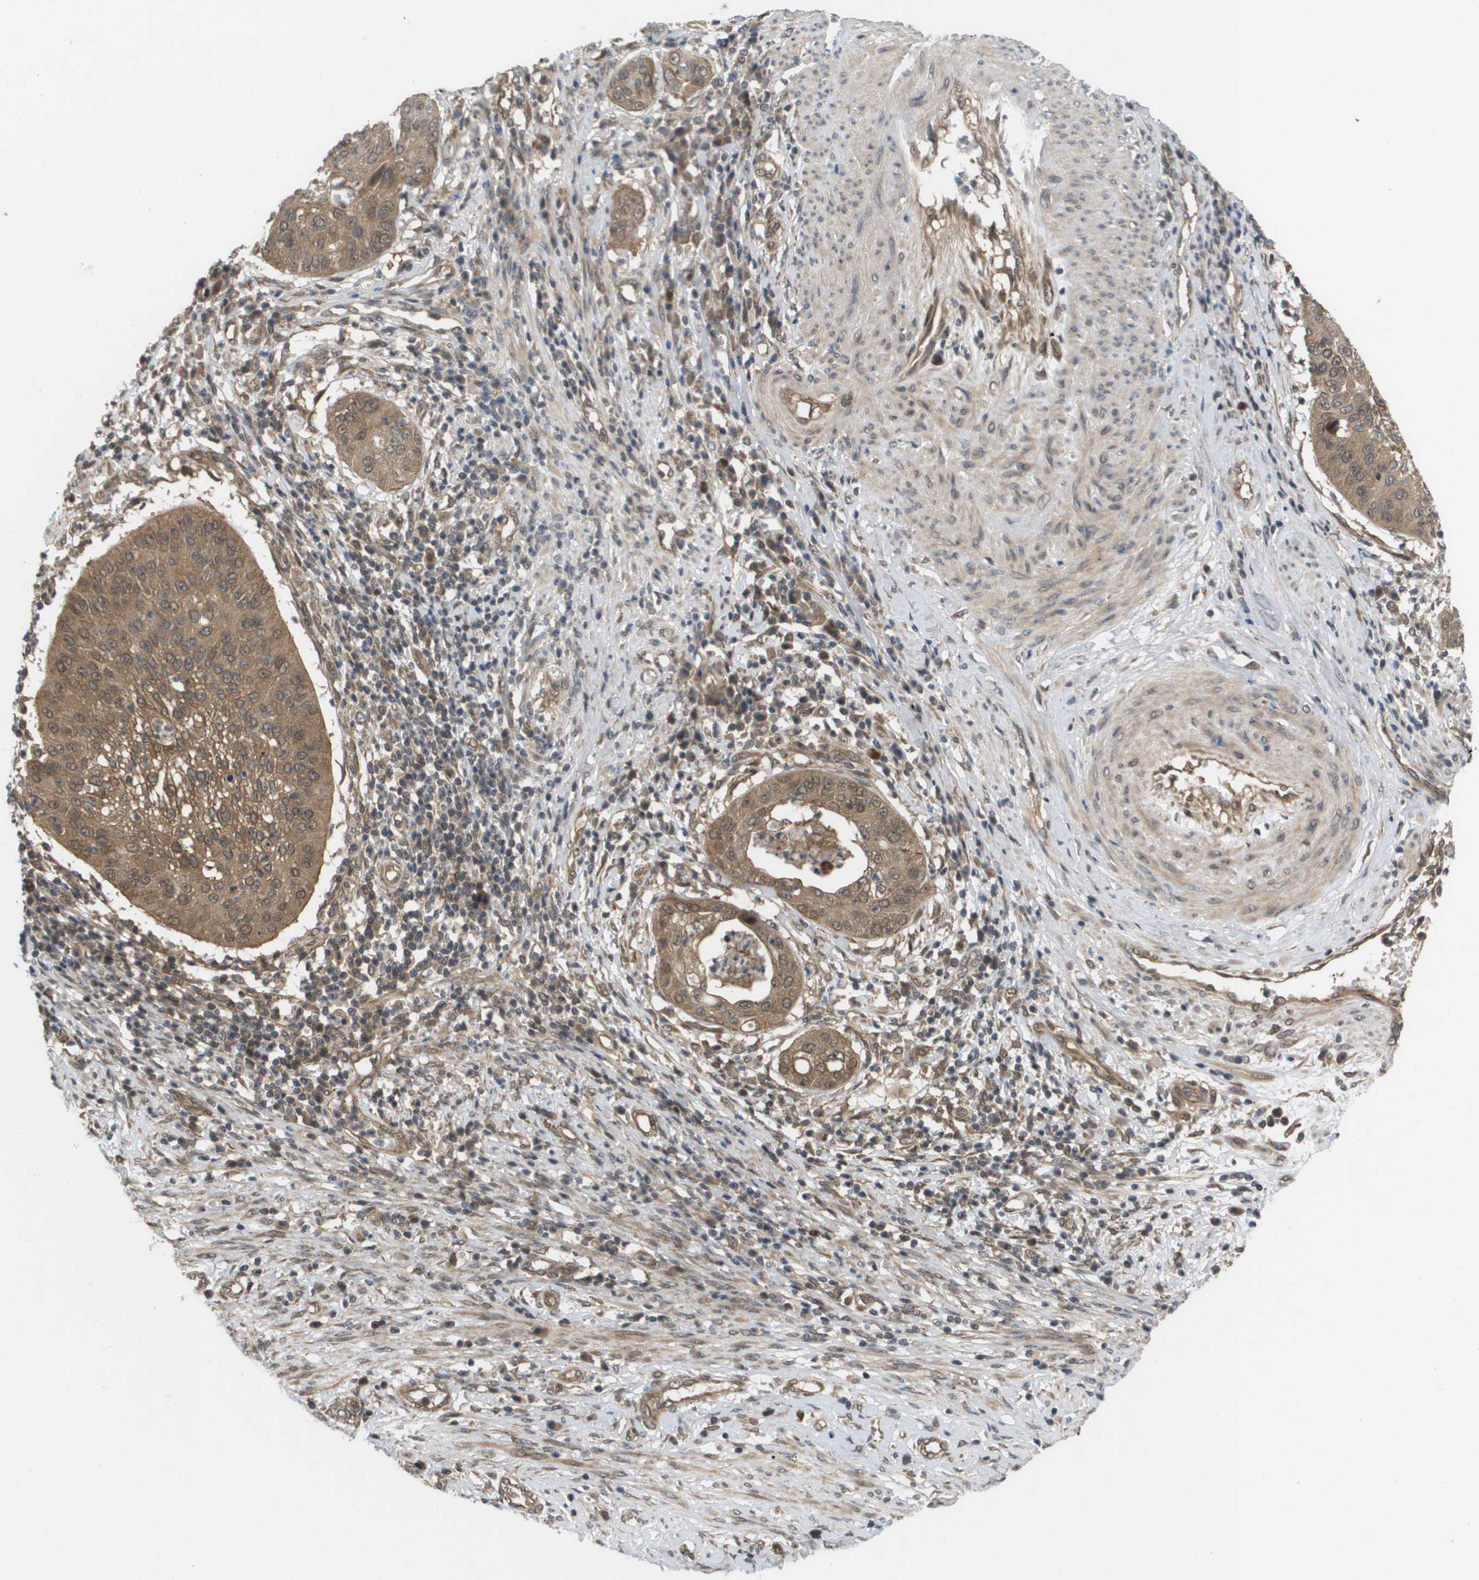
{"staining": {"intensity": "moderate", "quantity": ">75%", "location": "cytoplasmic/membranous,nuclear"}, "tissue": "cervical cancer", "cell_type": "Tumor cells", "image_type": "cancer", "snomed": [{"axis": "morphology", "description": "Normal tissue, NOS"}, {"axis": "morphology", "description": "Squamous cell carcinoma, NOS"}, {"axis": "topography", "description": "Cervix"}], "caption": "Brown immunohistochemical staining in cervical cancer (squamous cell carcinoma) reveals moderate cytoplasmic/membranous and nuclear expression in approximately >75% of tumor cells. (DAB = brown stain, brightfield microscopy at high magnification).", "gene": "CTPS2", "patient": {"sex": "female", "age": 39}}